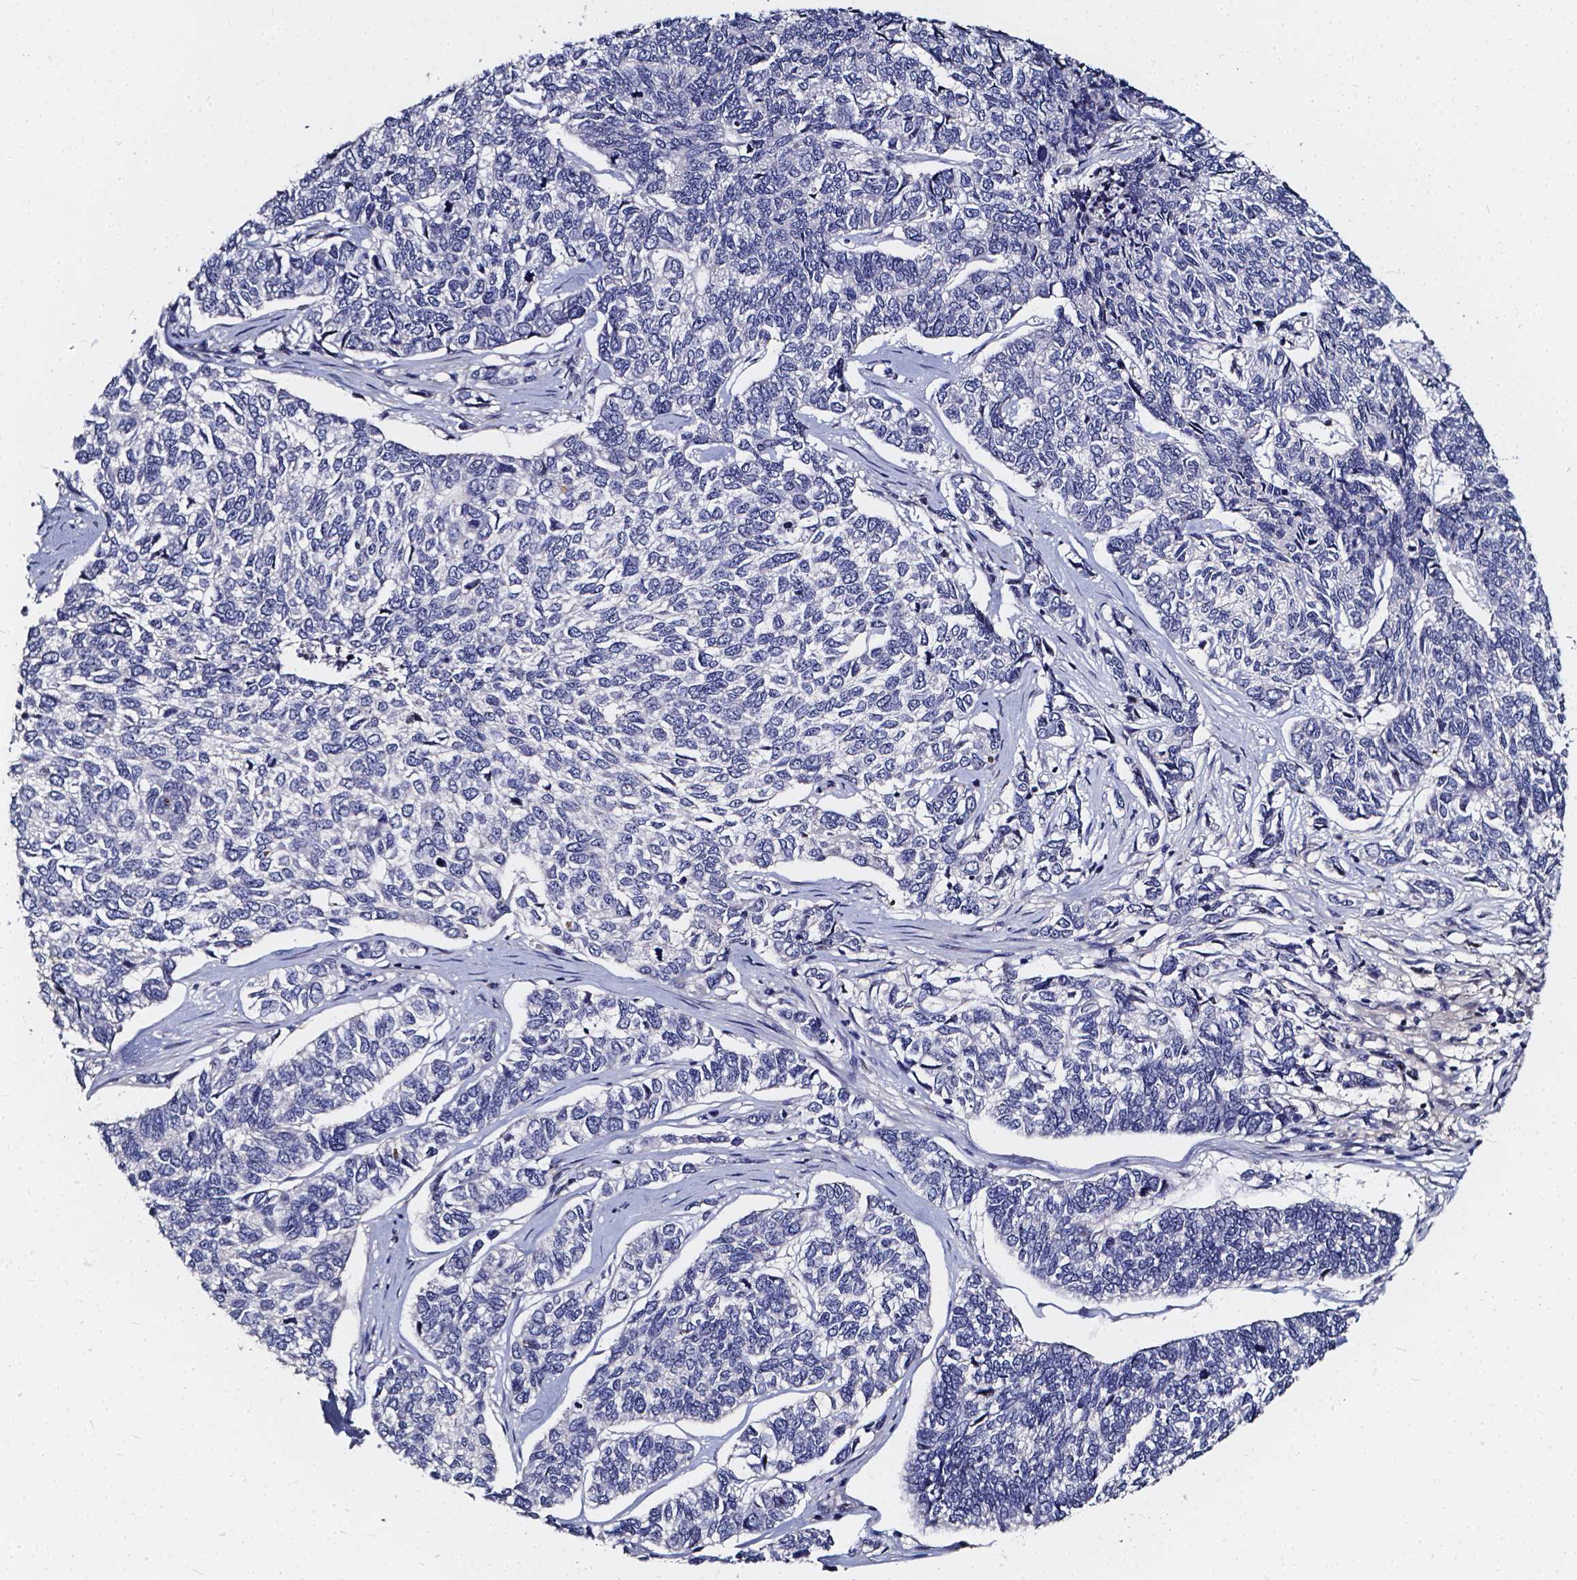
{"staining": {"intensity": "negative", "quantity": "none", "location": "none"}, "tissue": "skin cancer", "cell_type": "Tumor cells", "image_type": "cancer", "snomed": [{"axis": "morphology", "description": "Basal cell carcinoma"}, {"axis": "topography", "description": "Skin"}], "caption": "The micrograph exhibits no significant expression in tumor cells of skin cancer (basal cell carcinoma).", "gene": "SOWAHA", "patient": {"sex": "female", "age": 65}}